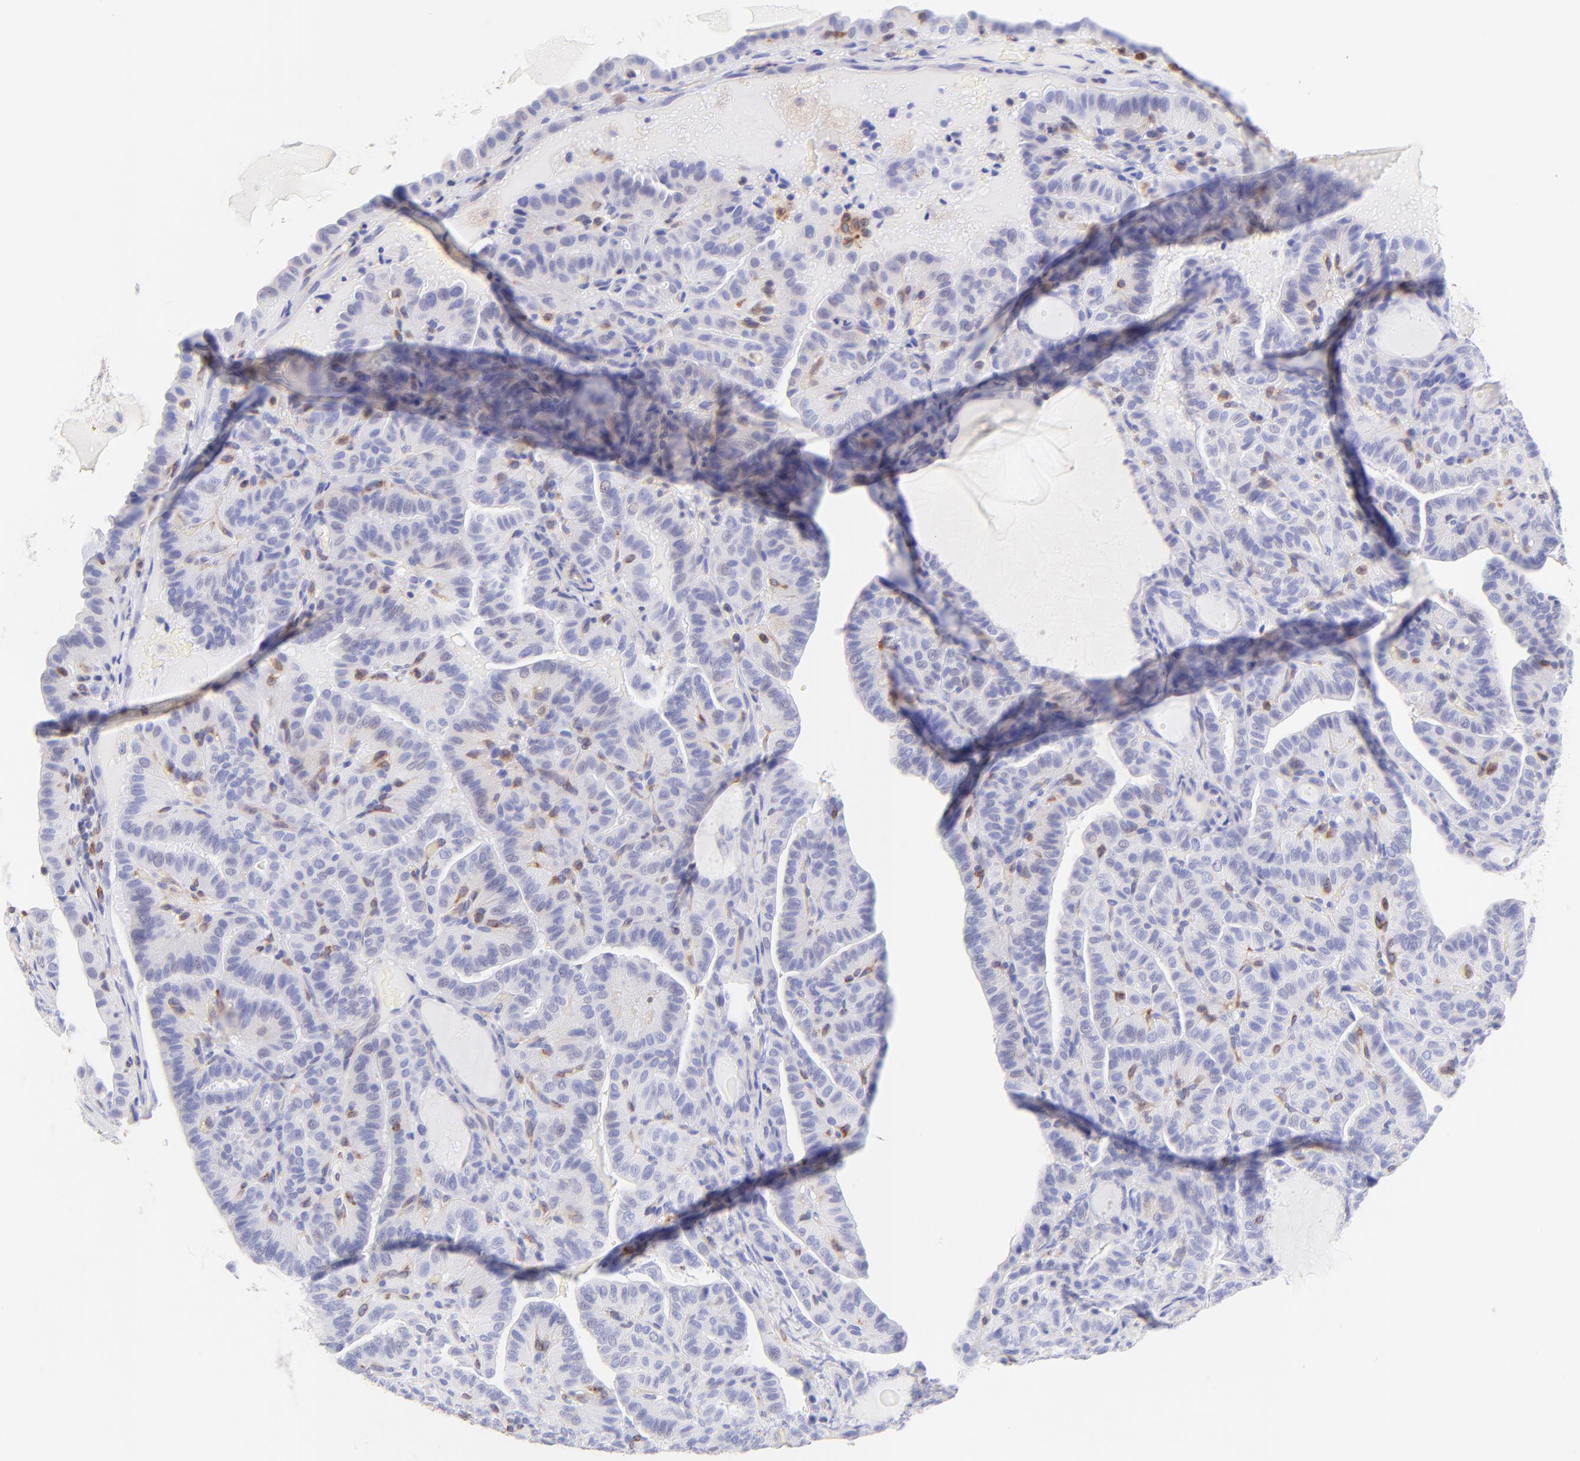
{"staining": {"intensity": "moderate", "quantity": "<25%", "location": "cytoplasmic/membranous"}, "tissue": "thyroid cancer", "cell_type": "Tumor cells", "image_type": "cancer", "snomed": [{"axis": "morphology", "description": "Papillary adenocarcinoma, NOS"}, {"axis": "topography", "description": "Thyroid gland"}], "caption": "Brown immunohistochemical staining in thyroid papillary adenocarcinoma exhibits moderate cytoplasmic/membranous expression in about <25% of tumor cells.", "gene": "IRAG2", "patient": {"sex": "male", "age": 77}}